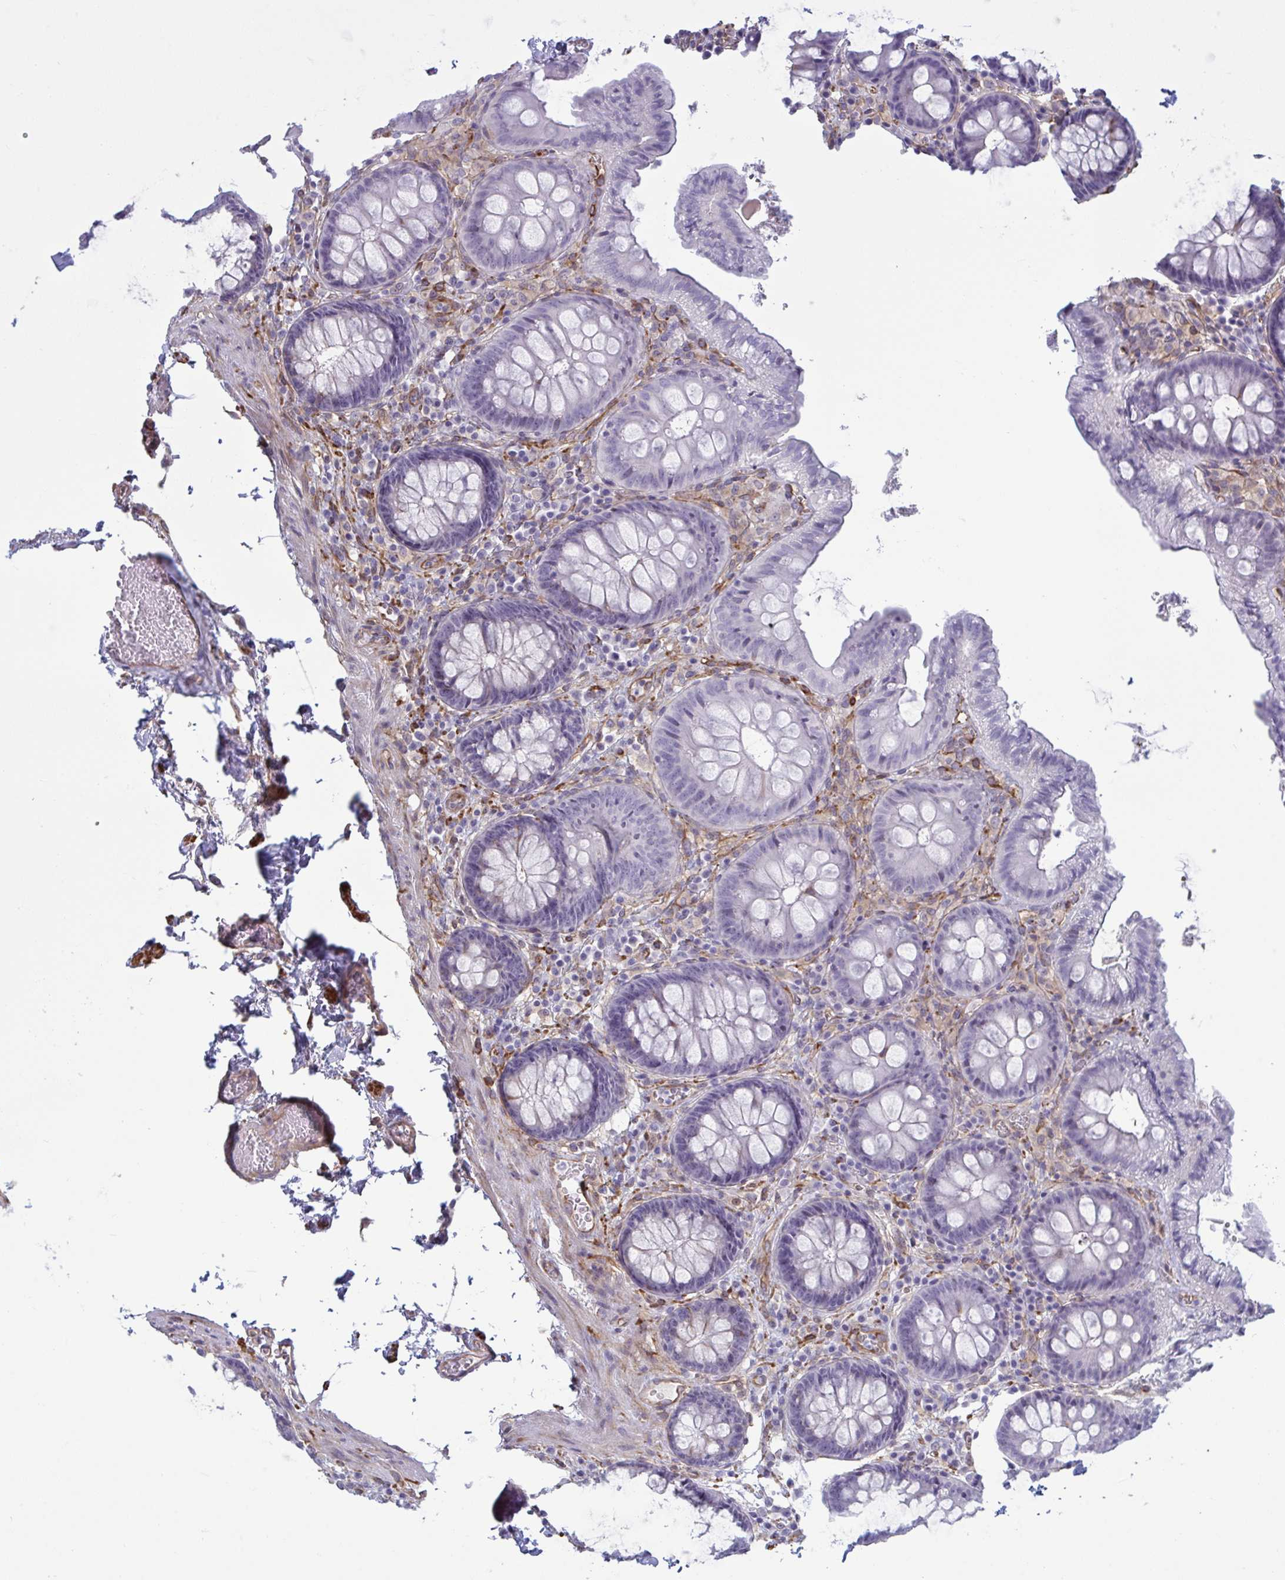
{"staining": {"intensity": "moderate", "quantity": ">75%", "location": "cytoplasmic/membranous"}, "tissue": "colon", "cell_type": "Endothelial cells", "image_type": "normal", "snomed": [{"axis": "morphology", "description": "Normal tissue, NOS"}, {"axis": "topography", "description": "Colon"}, {"axis": "topography", "description": "Peripheral nerve tissue"}], "caption": "A photomicrograph of colon stained for a protein shows moderate cytoplasmic/membranous brown staining in endothelial cells.", "gene": "PRRT4", "patient": {"sex": "male", "age": 84}}